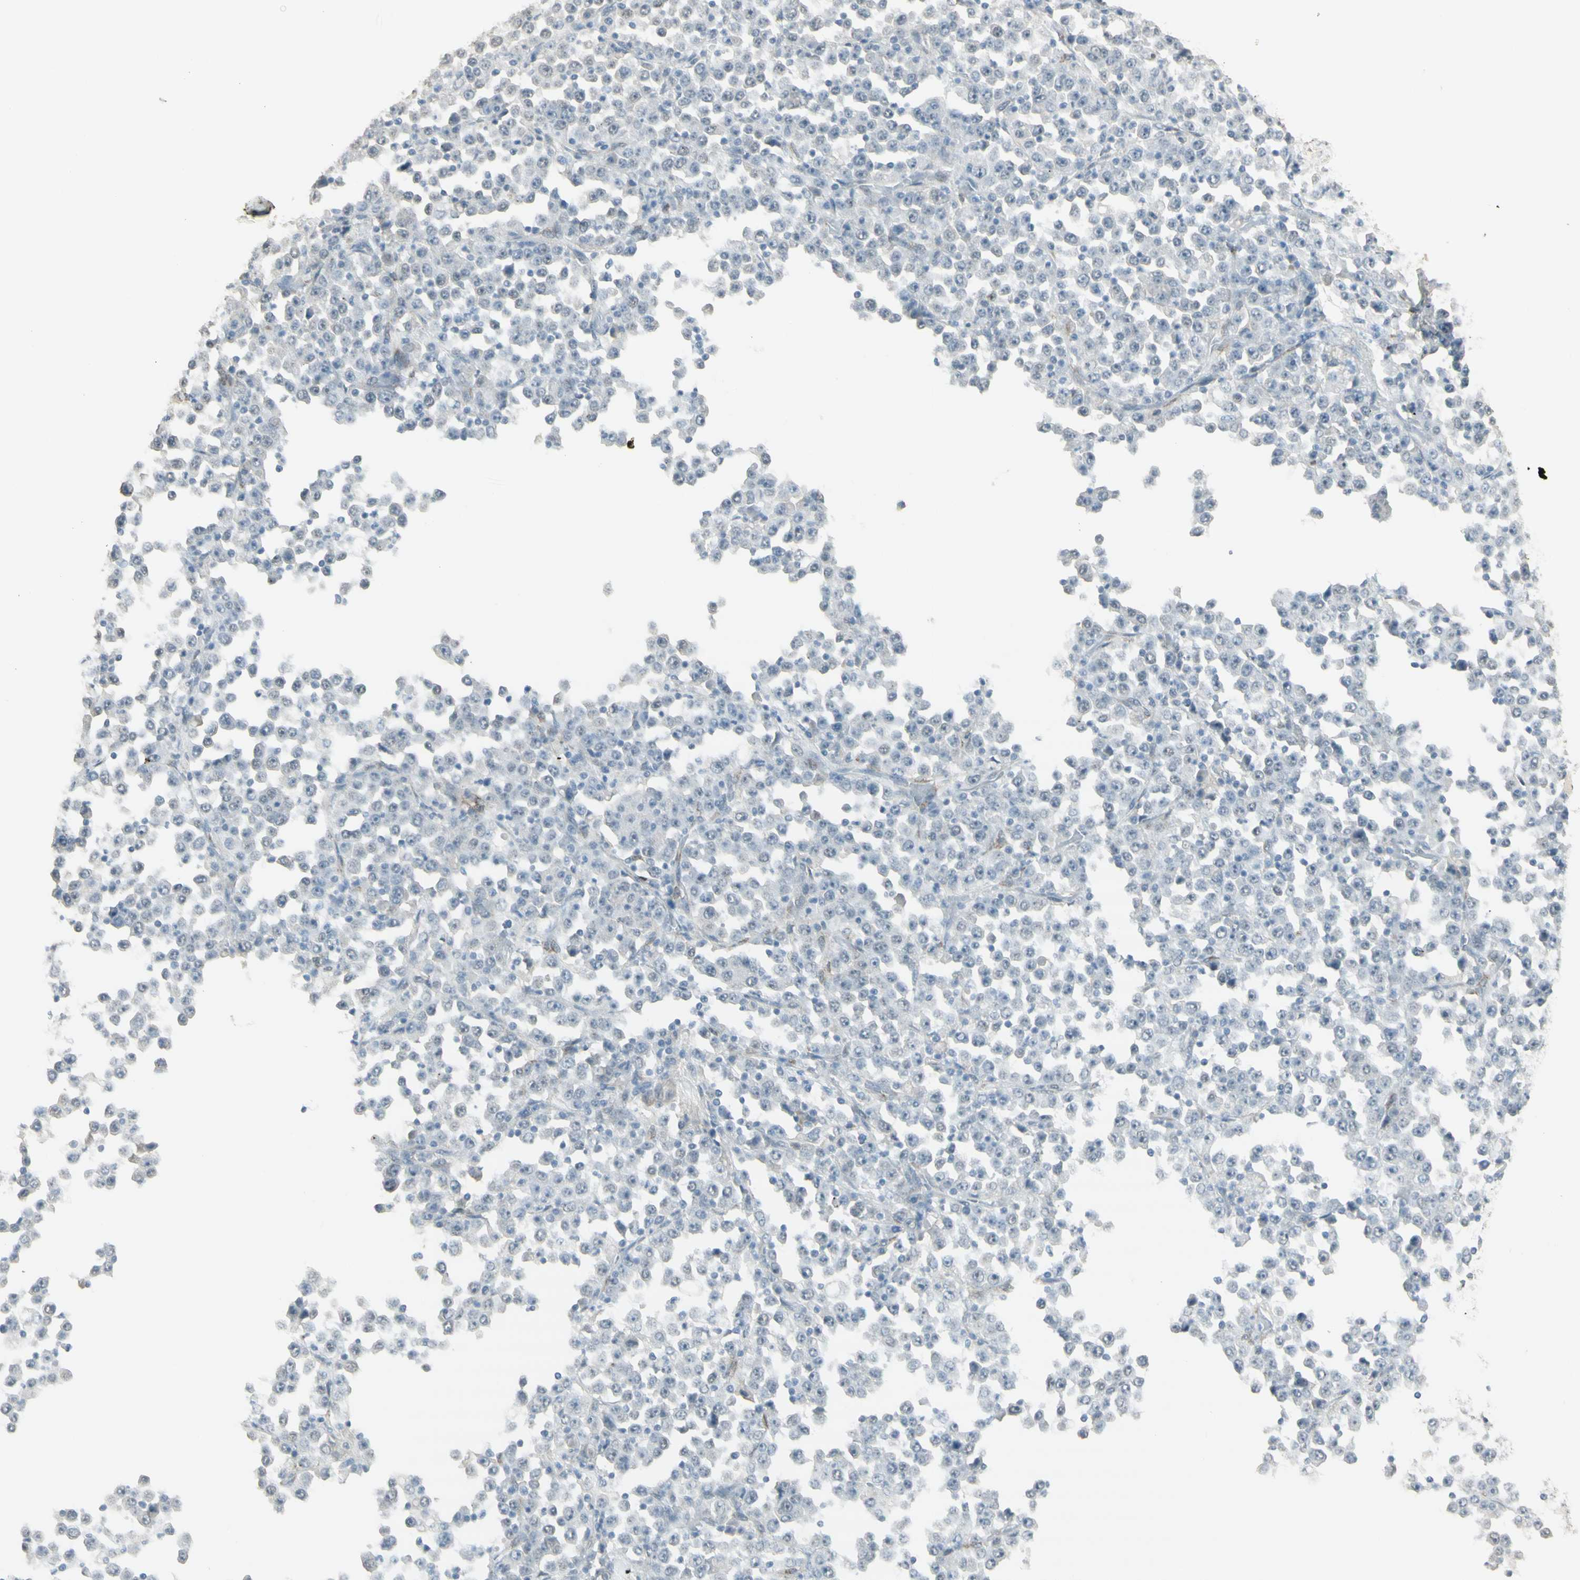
{"staining": {"intensity": "negative", "quantity": "none", "location": "none"}, "tissue": "stomach cancer", "cell_type": "Tumor cells", "image_type": "cancer", "snomed": [{"axis": "morphology", "description": "Normal tissue, NOS"}, {"axis": "morphology", "description": "Adenocarcinoma, NOS"}, {"axis": "topography", "description": "Stomach, upper"}, {"axis": "topography", "description": "Stomach"}], "caption": "High power microscopy photomicrograph of an immunohistochemistry histopathology image of stomach cancer, revealing no significant positivity in tumor cells.", "gene": "MUC3A", "patient": {"sex": "male", "age": 59}}